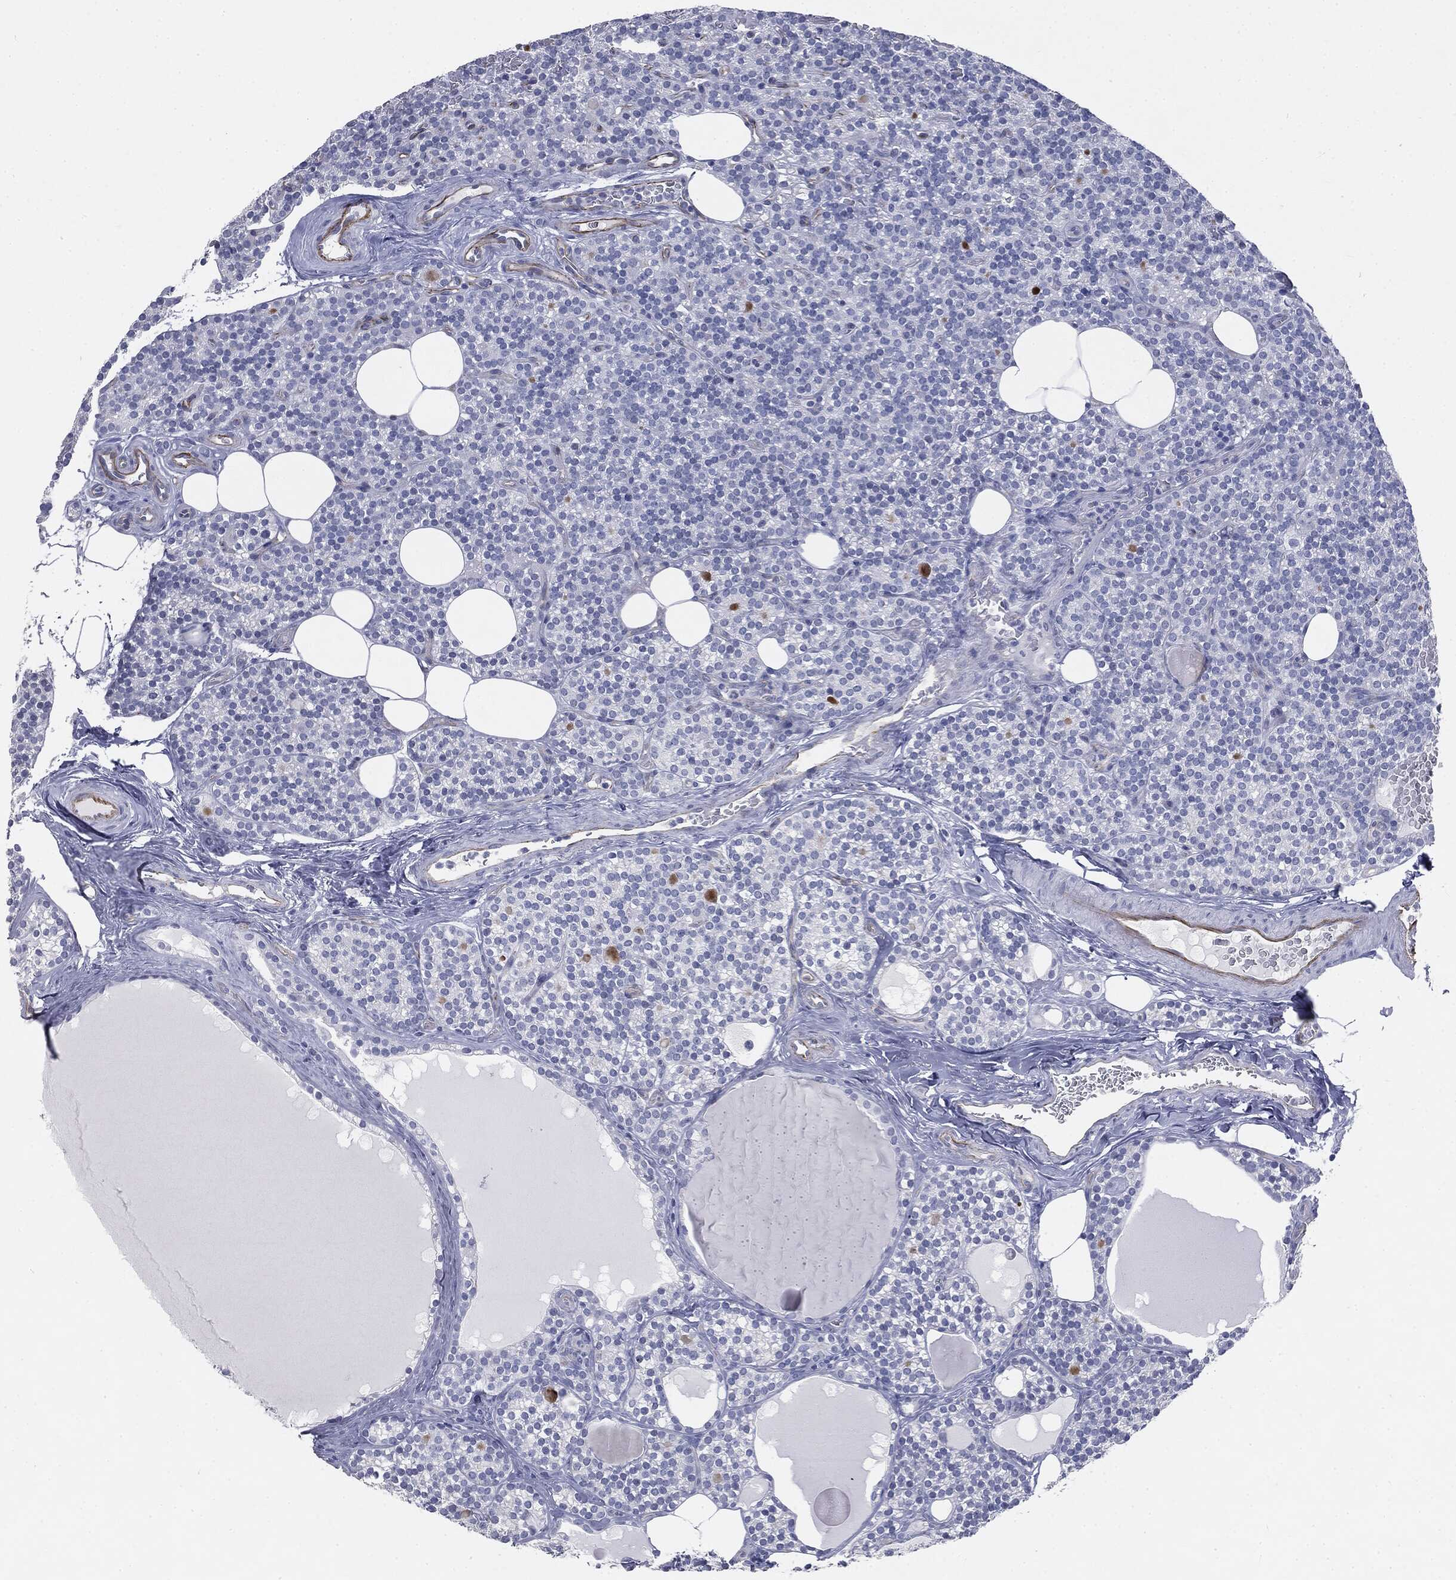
{"staining": {"intensity": "negative", "quantity": "none", "location": "none"}, "tissue": "parathyroid gland", "cell_type": "Glandular cells", "image_type": "normal", "snomed": [{"axis": "morphology", "description": "Normal tissue, NOS"}, {"axis": "topography", "description": "Parathyroid gland"}], "caption": "Human parathyroid gland stained for a protein using immunohistochemistry shows no expression in glandular cells.", "gene": "MUC5AC", "patient": {"sex": "female", "age": 63}}